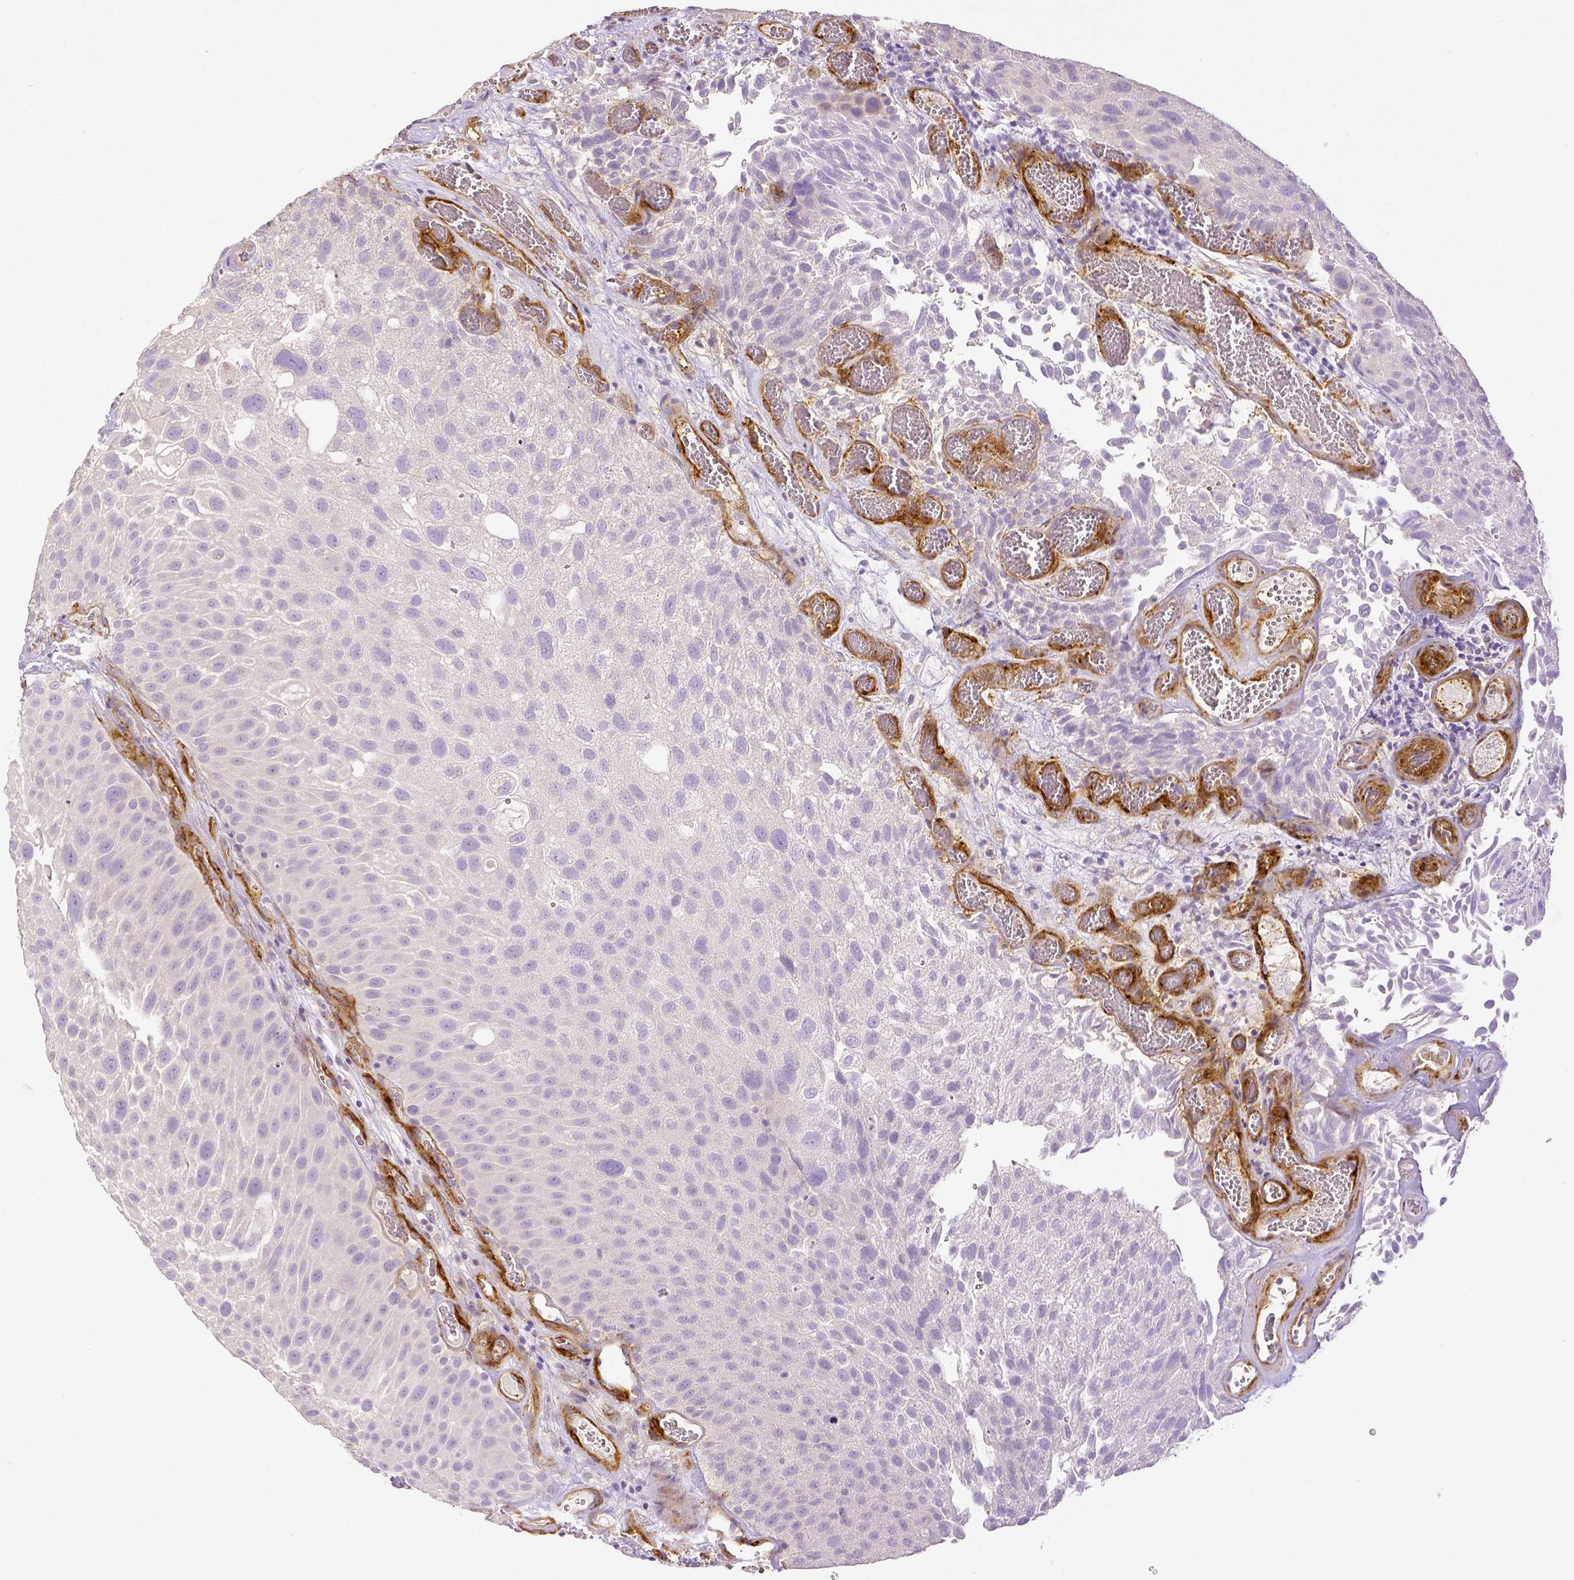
{"staining": {"intensity": "negative", "quantity": "none", "location": "none"}, "tissue": "urothelial cancer", "cell_type": "Tumor cells", "image_type": "cancer", "snomed": [{"axis": "morphology", "description": "Urothelial carcinoma, Low grade"}, {"axis": "topography", "description": "Urinary bladder"}], "caption": "A high-resolution histopathology image shows immunohistochemistry staining of urothelial cancer, which shows no significant staining in tumor cells.", "gene": "THY1", "patient": {"sex": "male", "age": 72}}